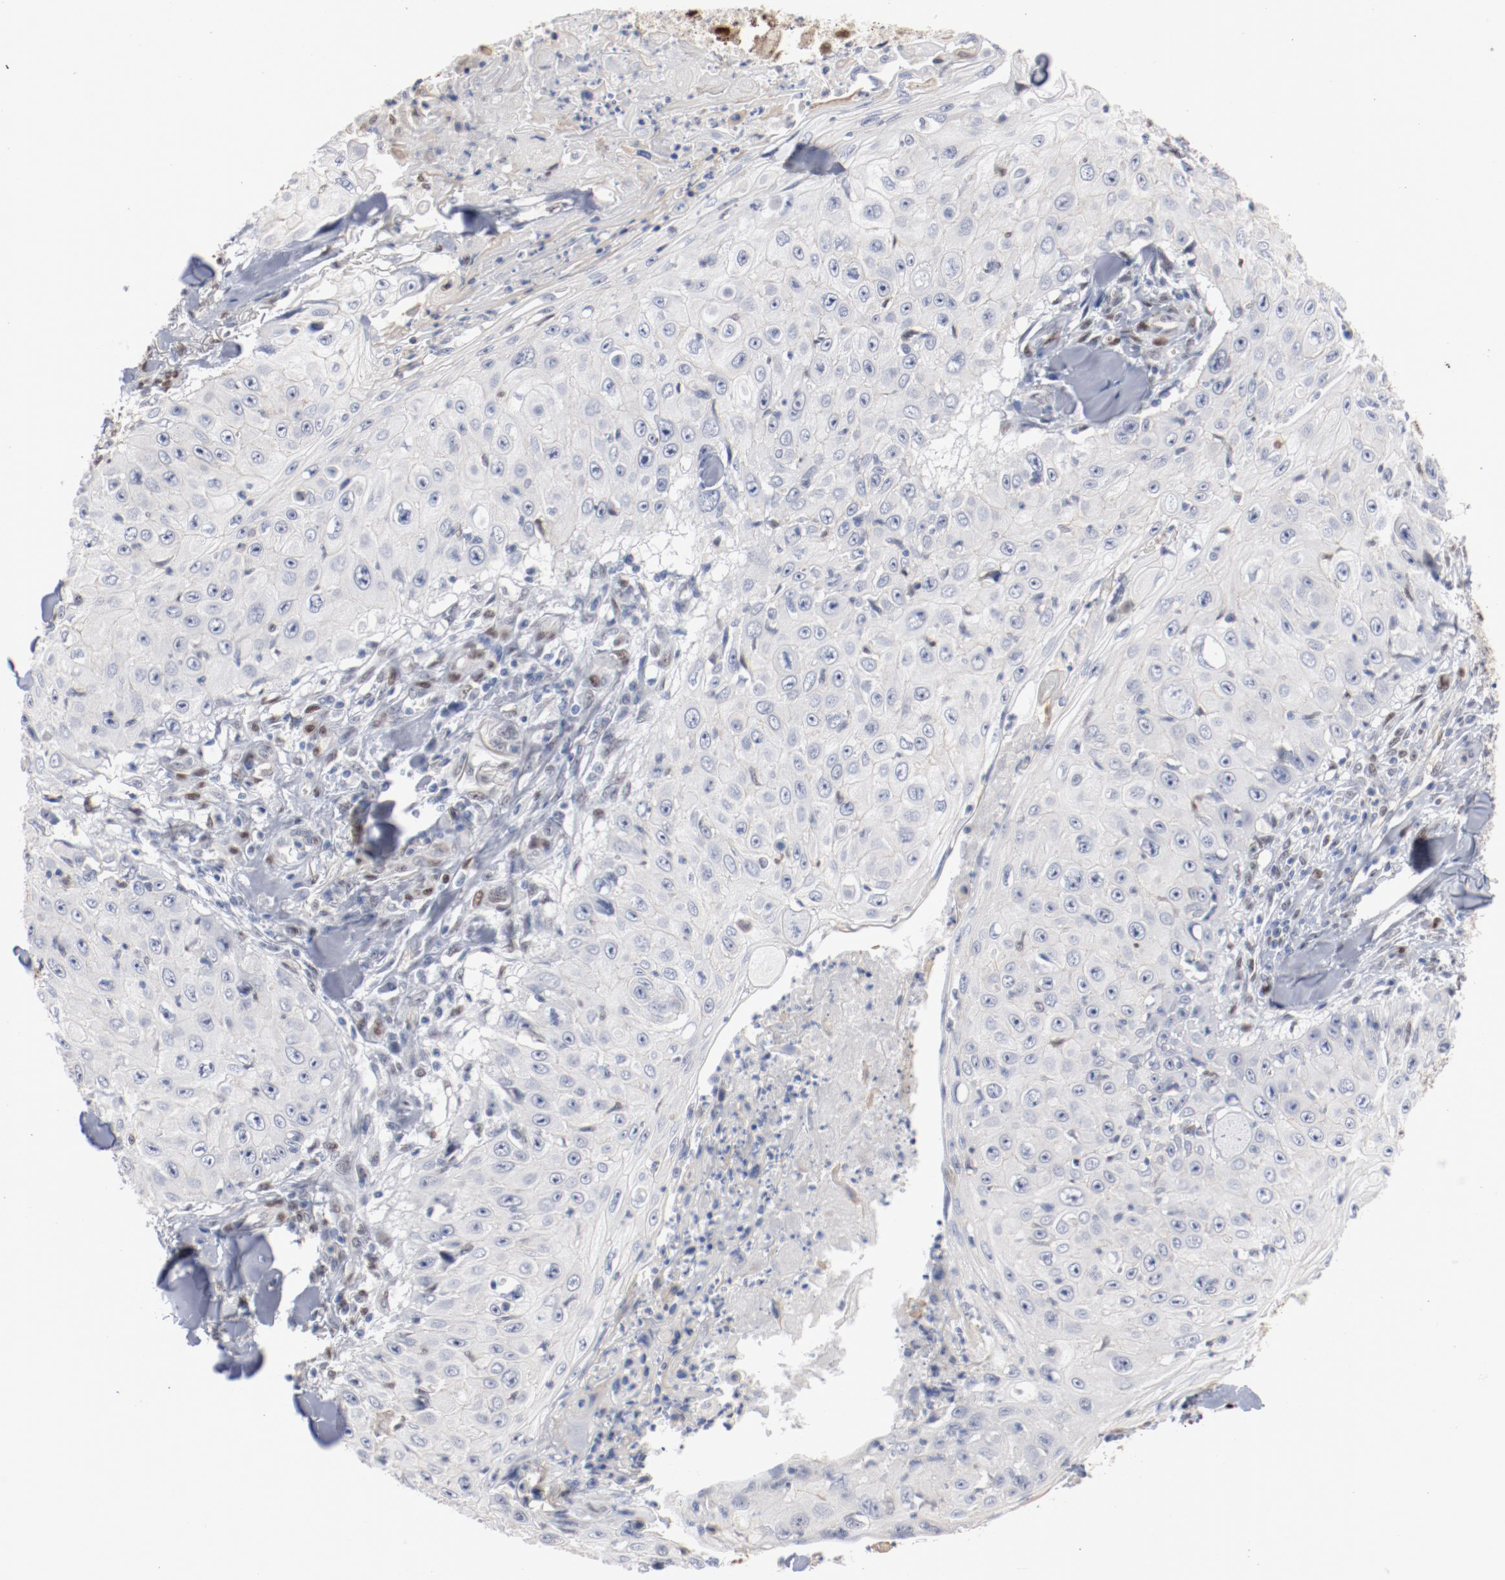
{"staining": {"intensity": "negative", "quantity": "none", "location": "none"}, "tissue": "skin cancer", "cell_type": "Tumor cells", "image_type": "cancer", "snomed": [{"axis": "morphology", "description": "Squamous cell carcinoma, NOS"}, {"axis": "topography", "description": "Skin"}], "caption": "Immunohistochemistry (IHC) histopathology image of neoplastic tissue: human skin cancer stained with DAB demonstrates no significant protein staining in tumor cells.", "gene": "ZEB2", "patient": {"sex": "male", "age": 86}}